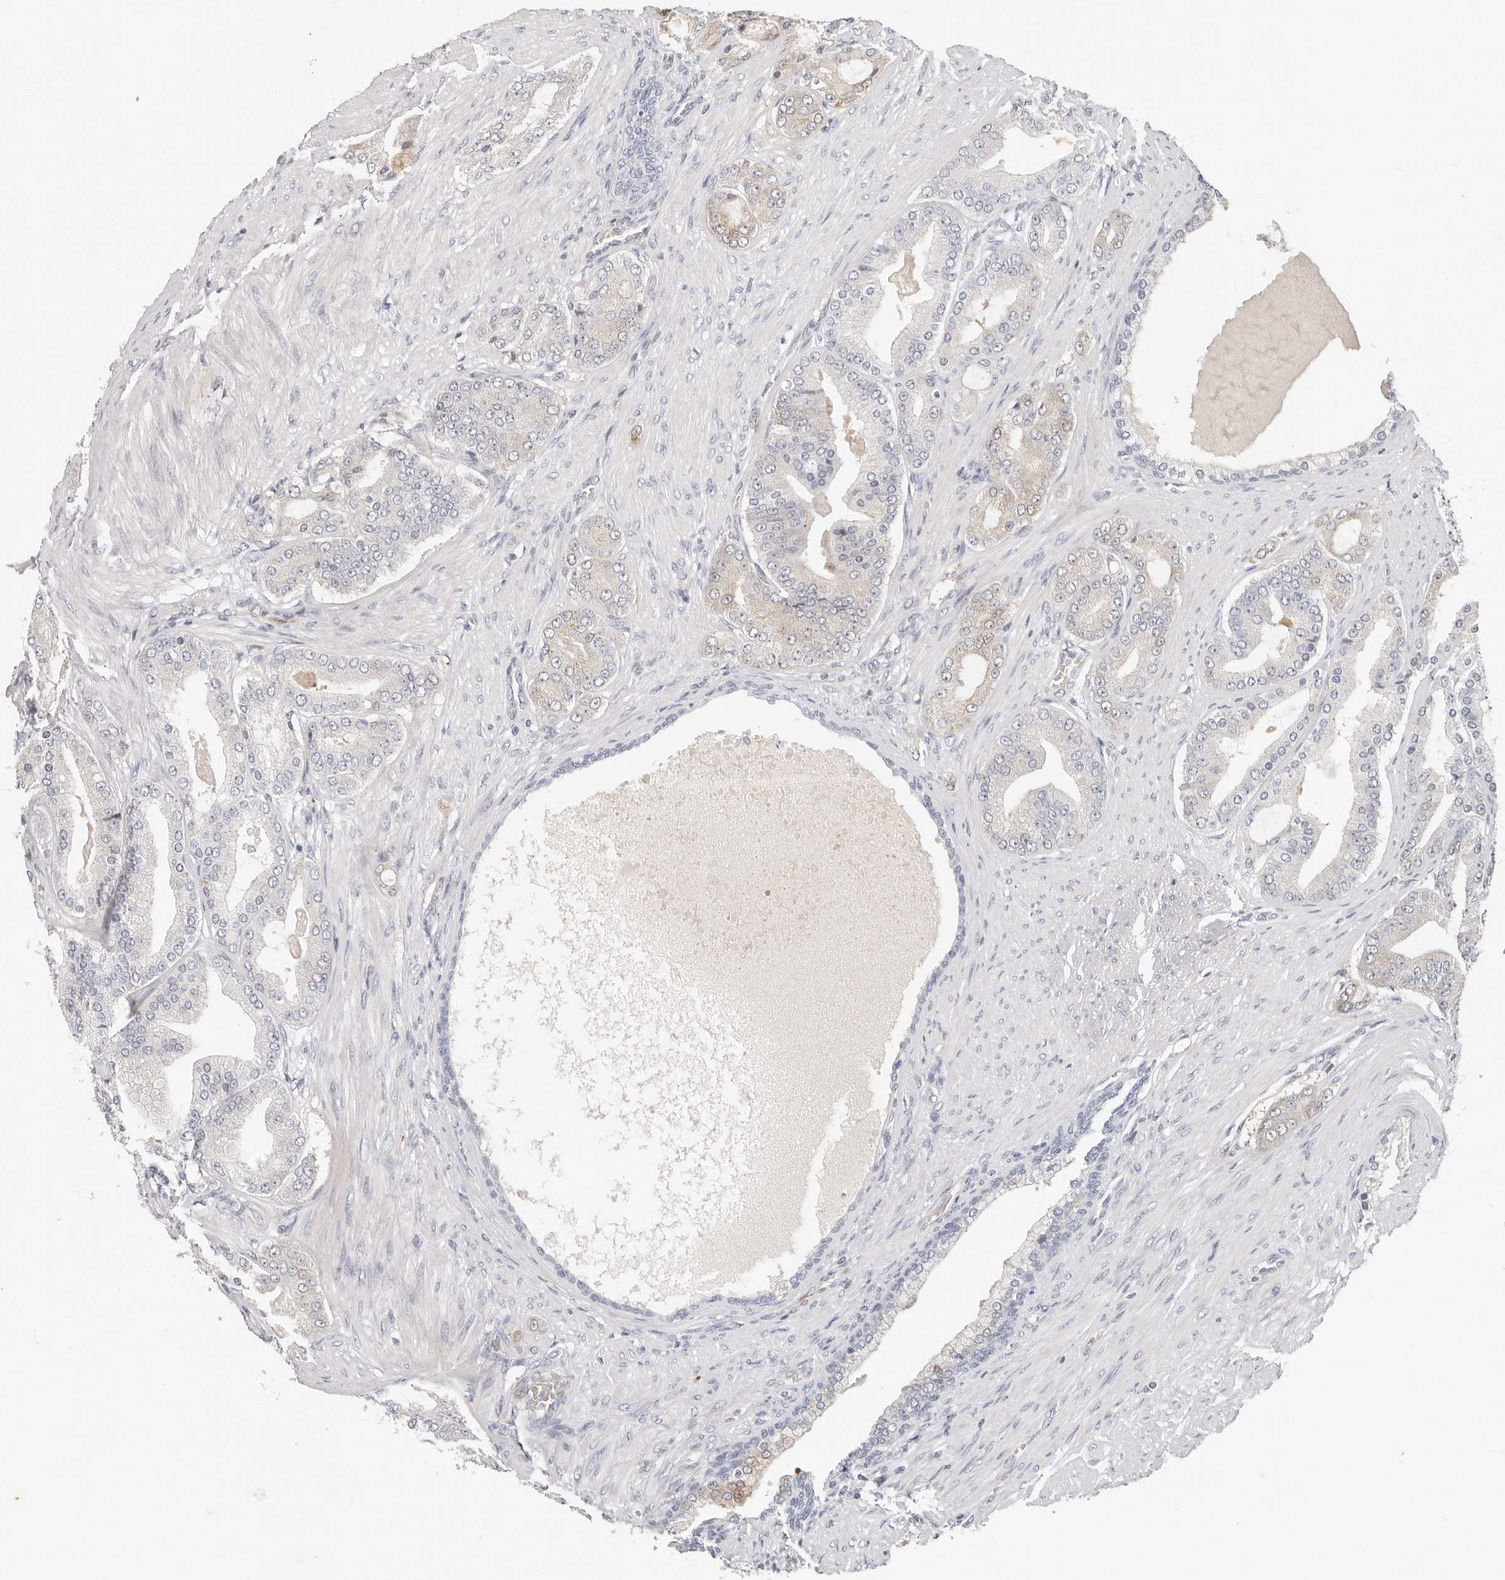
{"staining": {"intensity": "negative", "quantity": "none", "location": "none"}, "tissue": "prostate cancer", "cell_type": "Tumor cells", "image_type": "cancer", "snomed": [{"axis": "morphology", "description": "Adenocarcinoma, High grade"}, {"axis": "topography", "description": "Prostate"}], "caption": "Prostate adenocarcinoma (high-grade) was stained to show a protein in brown. There is no significant positivity in tumor cells. (Immunohistochemistry, brightfield microscopy, high magnification).", "gene": "ZRANB1", "patient": {"sex": "male", "age": 60}}